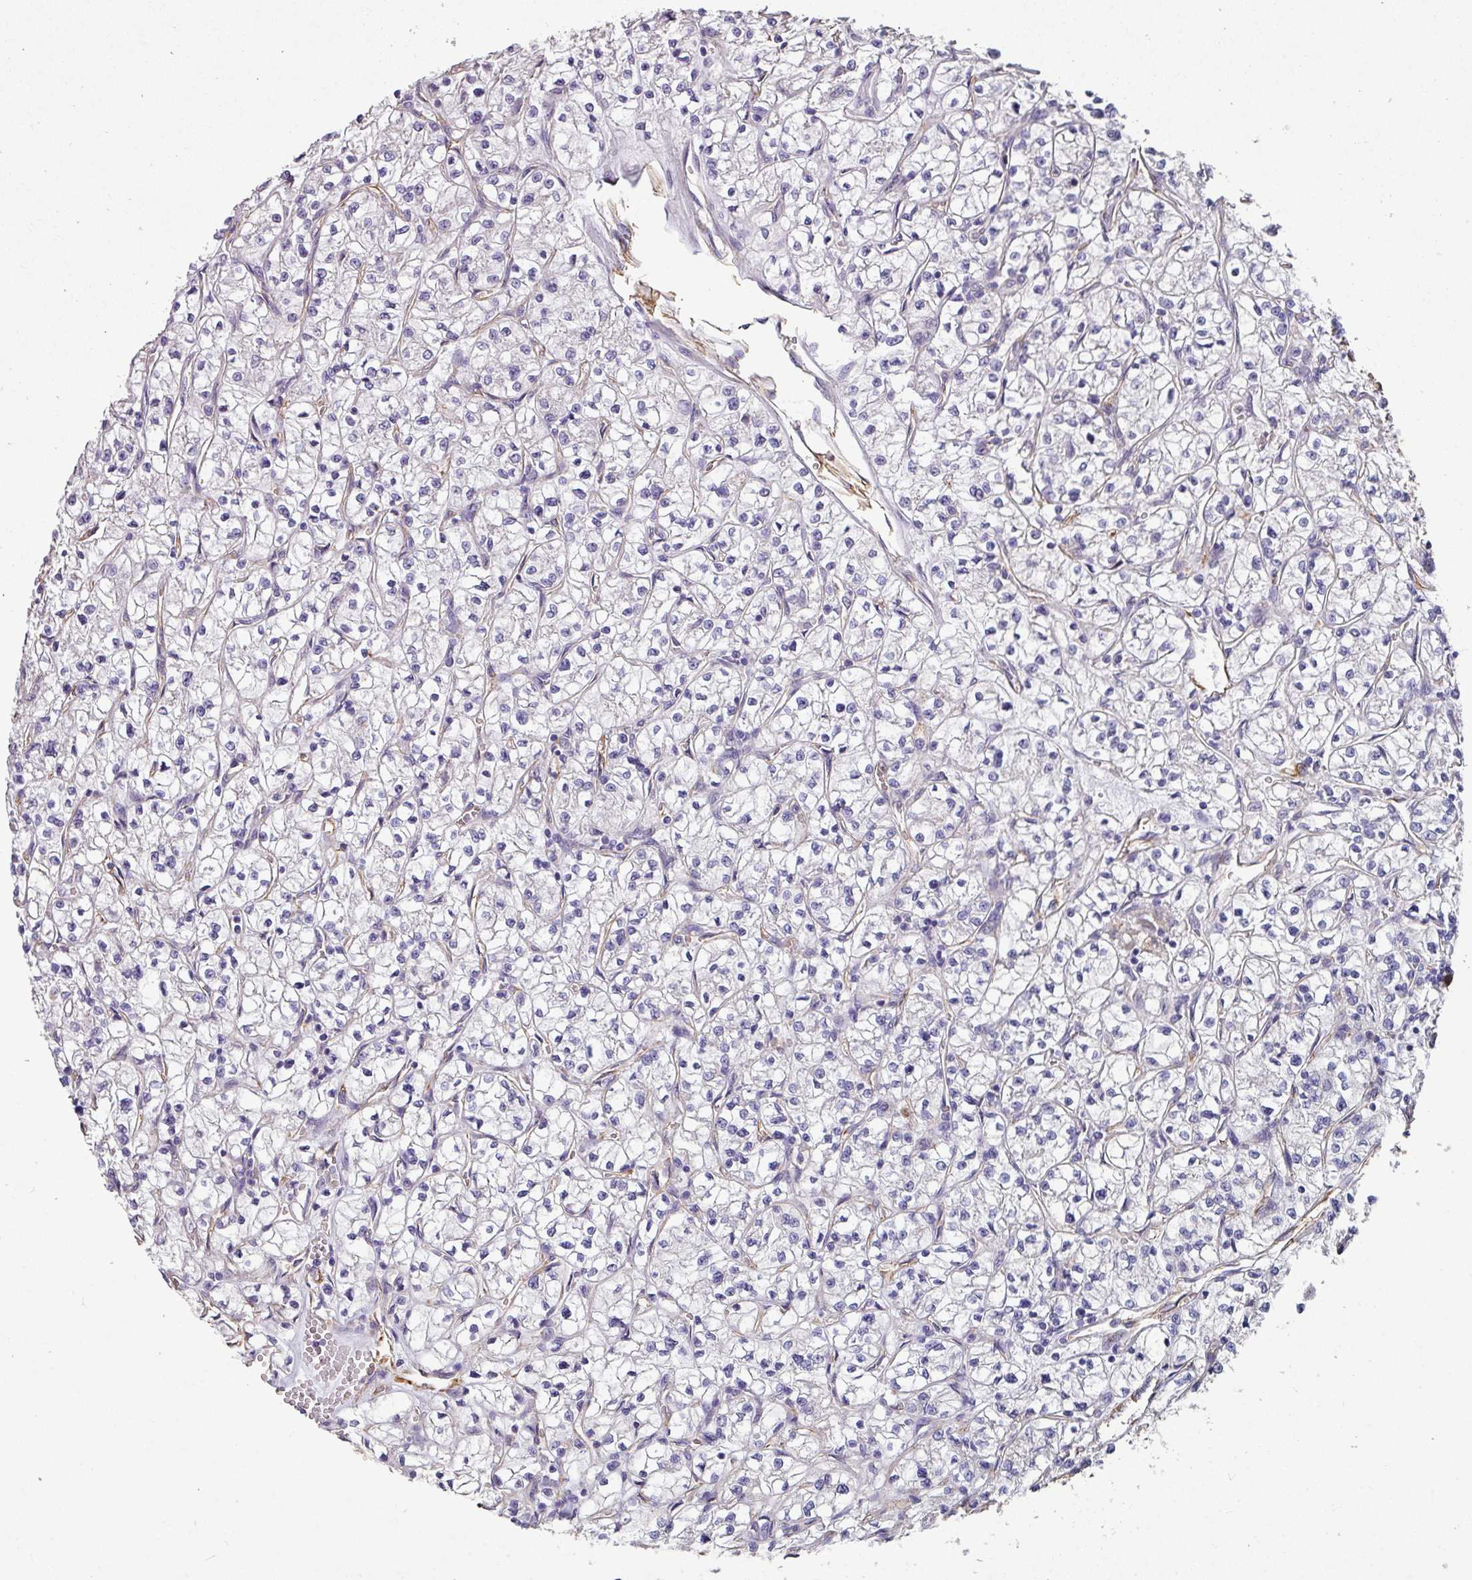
{"staining": {"intensity": "negative", "quantity": "none", "location": "none"}, "tissue": "renal cancer", "cell_type": "Tumor cells", "image_type": "cancer", "snomed": [{"axis": "morphology", "description": "Adenocarcinoma, NOS"}, {"axis": "topography", "description": "Kidney"}], "caption": "This histopathology image is of renal cancer (adenocarcinoma) stained with immunohistochemistry (IHC) to label a protein in brown with the nuclei are counter-stained blue. There is no expression in tumor cells.", "gene": "ZNF280C", "patient": {"sex": "female", "age": 64}}